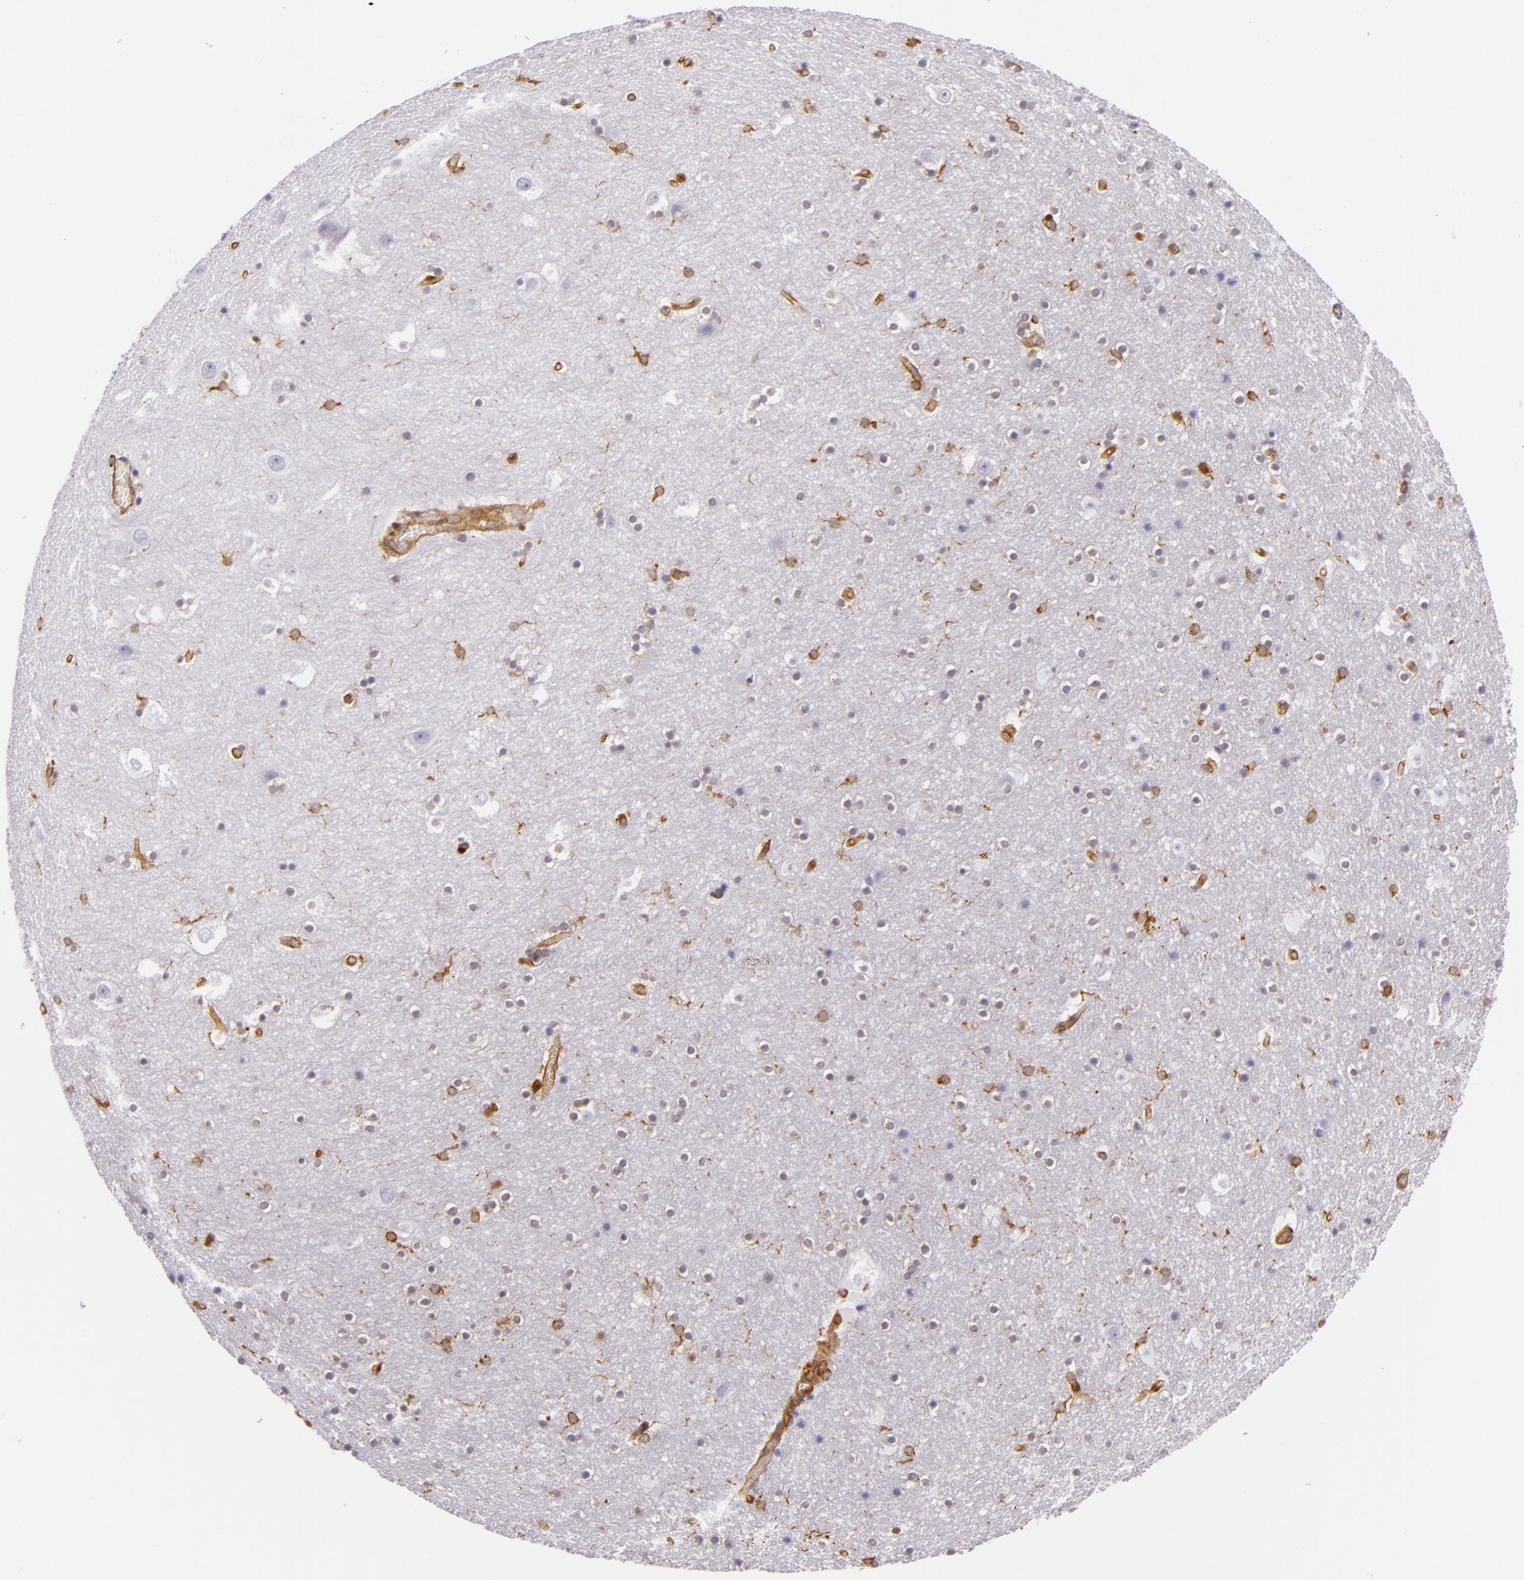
{"staining": {"intensity": "moderate", "quantity": "25%-75%", "location": "cytoplasmic/membranous"}, "tissue": "hippocampus", "cell_type": "Glial cells", "image_type": "normal", "snomed": [{"axis": "morphology", "description": "Normal tissue, NOS"}, {"axis": "topography", "description": "Hippocampus"}], "caption": "Unremarkable hippocampus exhibits moderate cytoplasmic/membranous positivity in about 25%-75% of glial cells, visualized by immunohistochemistry.", "gene": "TLN1", "patient": {"sex": "male", "age": 45}}